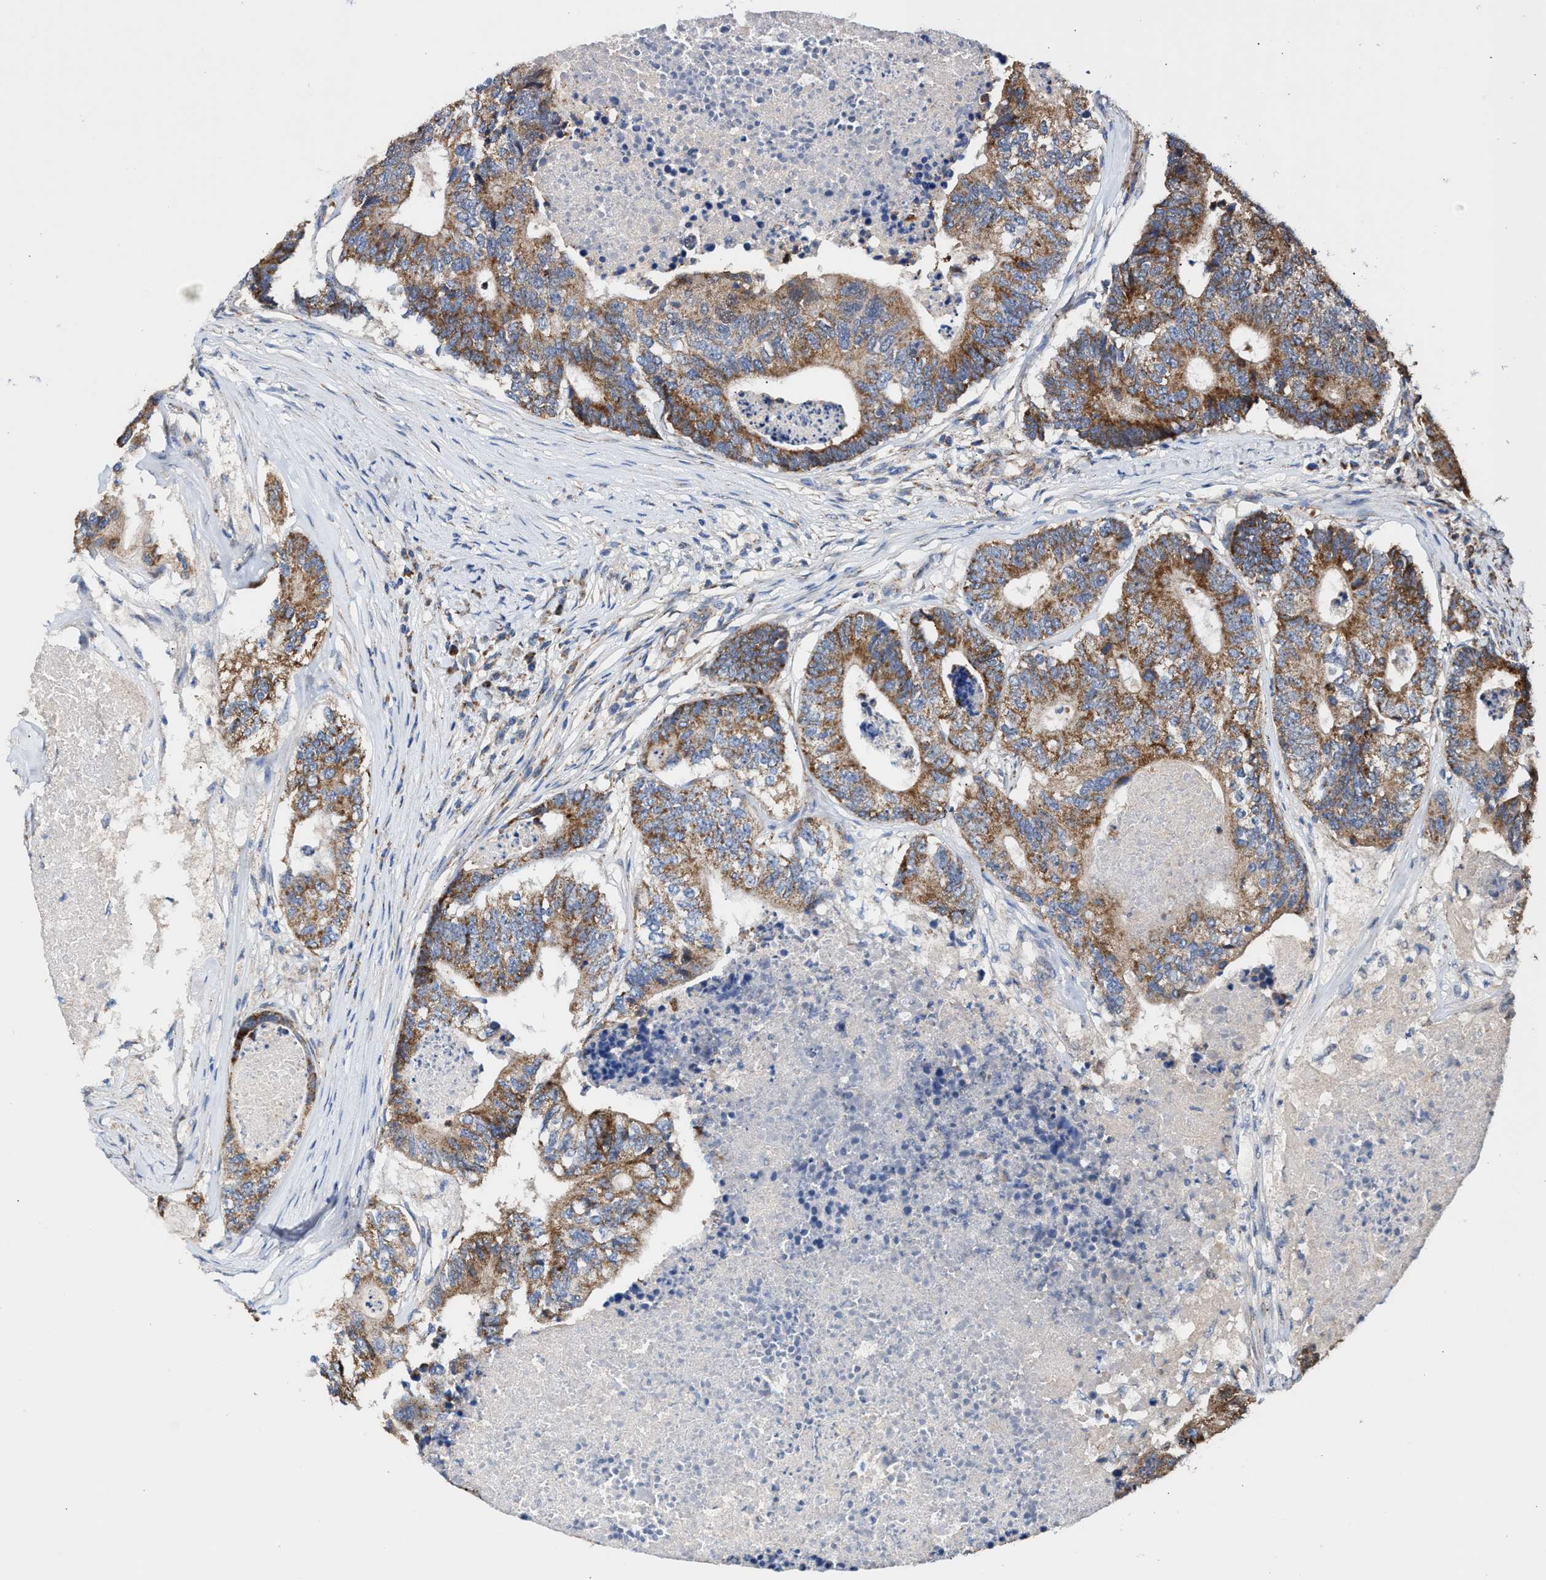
{"staining": {"intensity": "moderate", "quantity": ">75%", "location": "cytoplasmic/membranous"}, "tissue": "colorectal cancer", "cell_type": "Tumor cells", "image_type": "cancer", "snomed": [{"axis": "morphology", "description": "Adenocarcinoma, NOS"}, {"axis": "topography", "description": "Colon"}], "caption": "Moderate cytoplasmic/membranous staining is identified in about >75% of tumor cells in colorectal cancer (adenocarcinoma). (DAB IHC, brown staining for protein, blue staining for nuclei).", "gene": "MECR", "patient": {"sex": "female", "age": 67}}